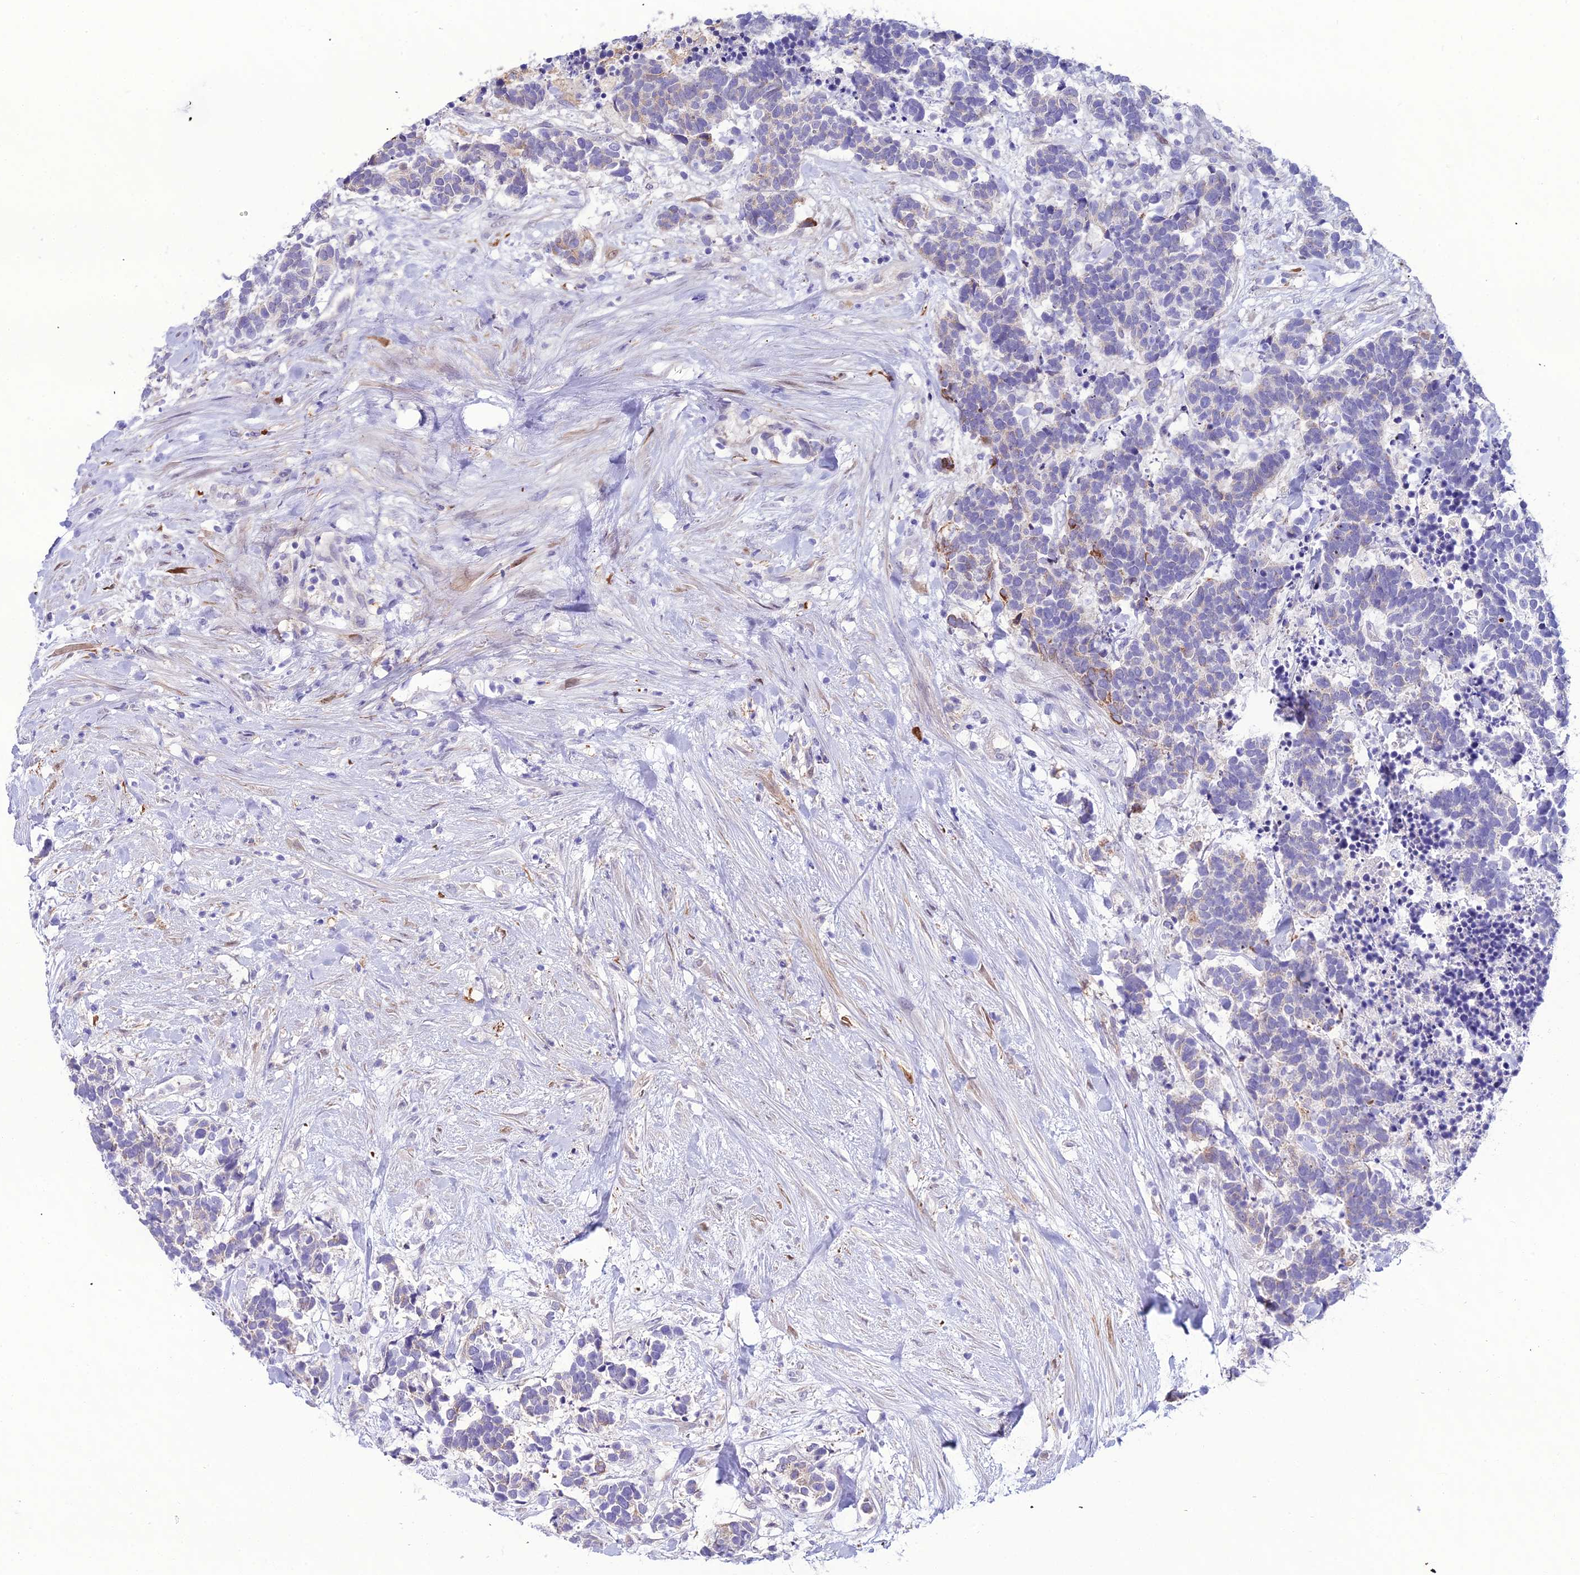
{"staining": {"intensity": "weak", "quantity": "<25%", "location": "cytoplasmic/membranous"}, "tissue": "carcinoid", "cell_type": "Tumor cells", "image_type": "cancer", "snomed": [{"axis": "morphology", "description": "Carcinoma, NOS"}, {"axis": "morphology", "description": "Carcinoid, malignant, NOS"}, {"axis": "topography", "description": "Prostate"}], "caption": "This is an immunohistochemistry (IHC) micrograph of human carcinoma. There is no positivity in tumor cells.", "gene": "MB21D2", "patient": {"sex": "male", "age": 57}}